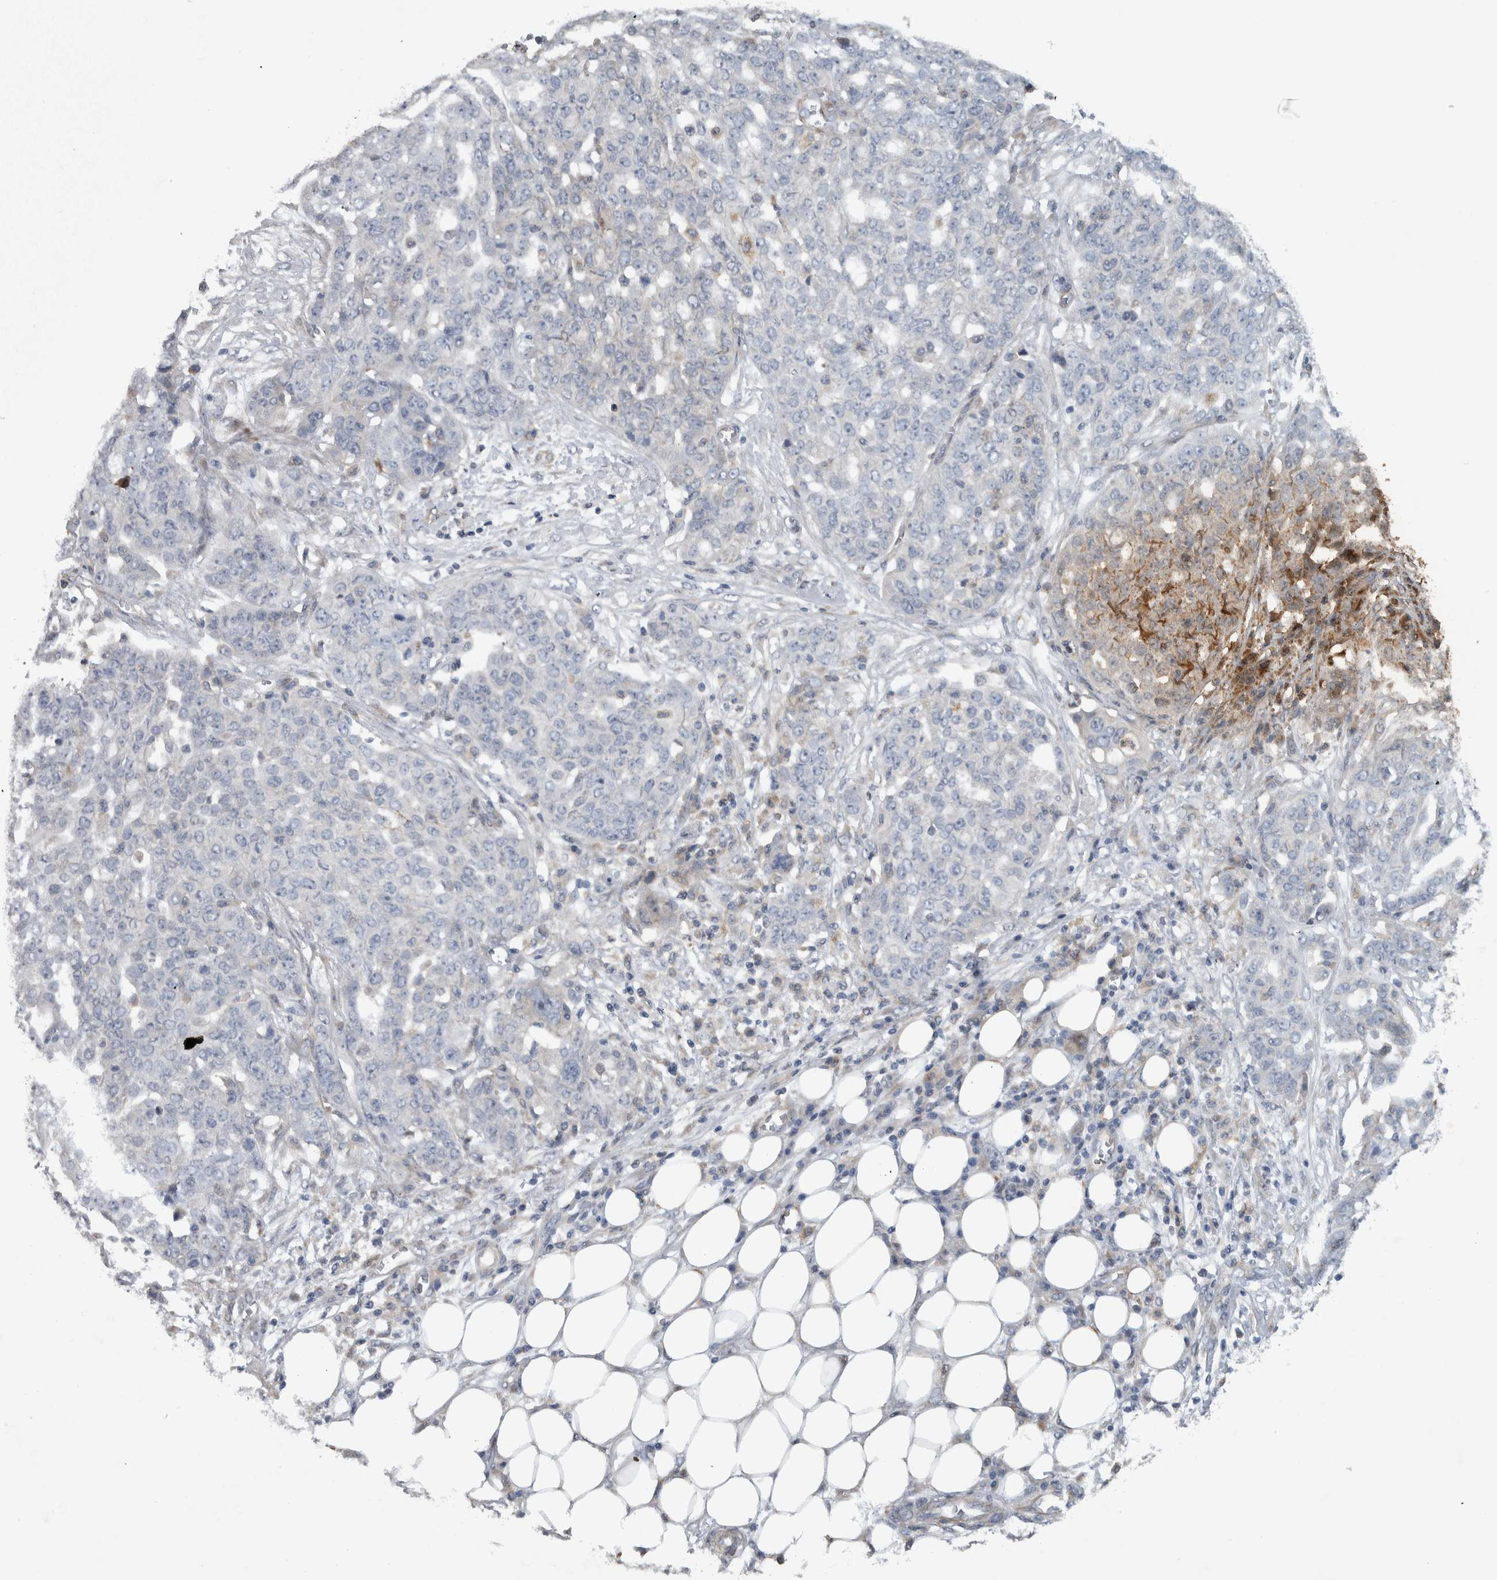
{"staining": {"intensity": "weak", "quantity": "<25%", "location": "cytoplasmic/membranous"}, "tissue": "ovarian cancer", "cell_type": "Tumor cells", "image_type": "cancer", "snomed": [{"axis": "morphology", "description": "Cystadenocarcinoma, serous, NOS"}, {"axis": "topography", "description": "Soft tissue"}, {"axis": "topography", "description": "Ovary"}], "caption": "This is an immunohistochemistry histopathology image of ovarian cancer (serous cystadenocarcinoma). There is no positivity in tumor cells.", "gene": "NT5C2", "patient": {"sex": "female", "age": 57}}